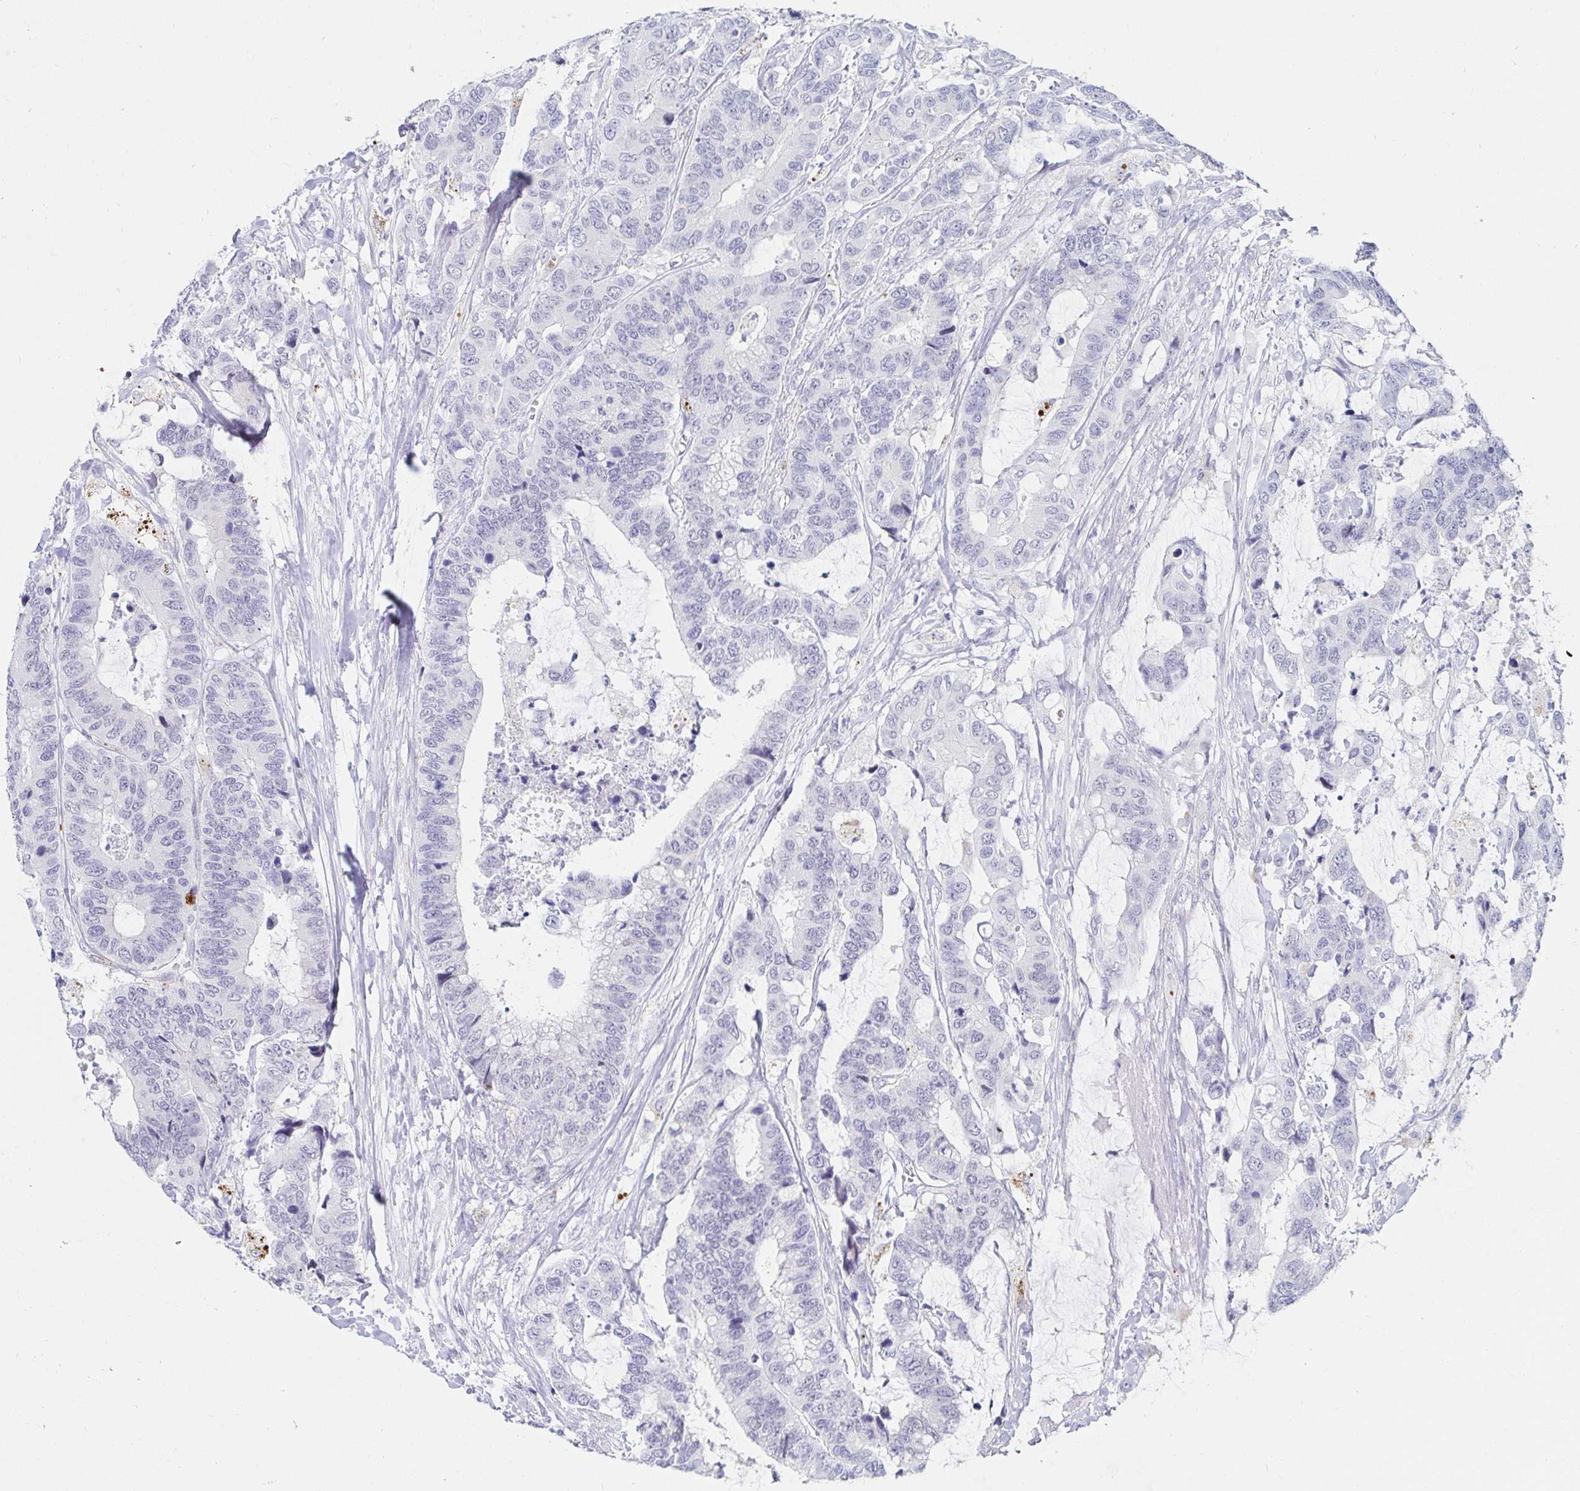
{"staining": {"intensity": "negative", "quantity": "none", "location": "none"}, "tissue": "colorectal cancer", "cell_type": "Tumor cells", "image_type": "cancer", "snomed": [{"axis": "morphology", "description": "Adenocarcinoma, NOS"}, {"axis": "topography", "description": "Rectum"}], "caption": "The immunohistochemistry (IHC) photomicrograph has no significant staining in tumor cells of colorectal adenocarcinoma tissue. Brightfield microscopy of immunohistochemistry stained with DAB (3,3'-diaminobenzidine) (brown) and hematoxylin (blue), captured at high magnification.", "gene": "OR10K1", "patient": {"sex": "female", "age": 59}}